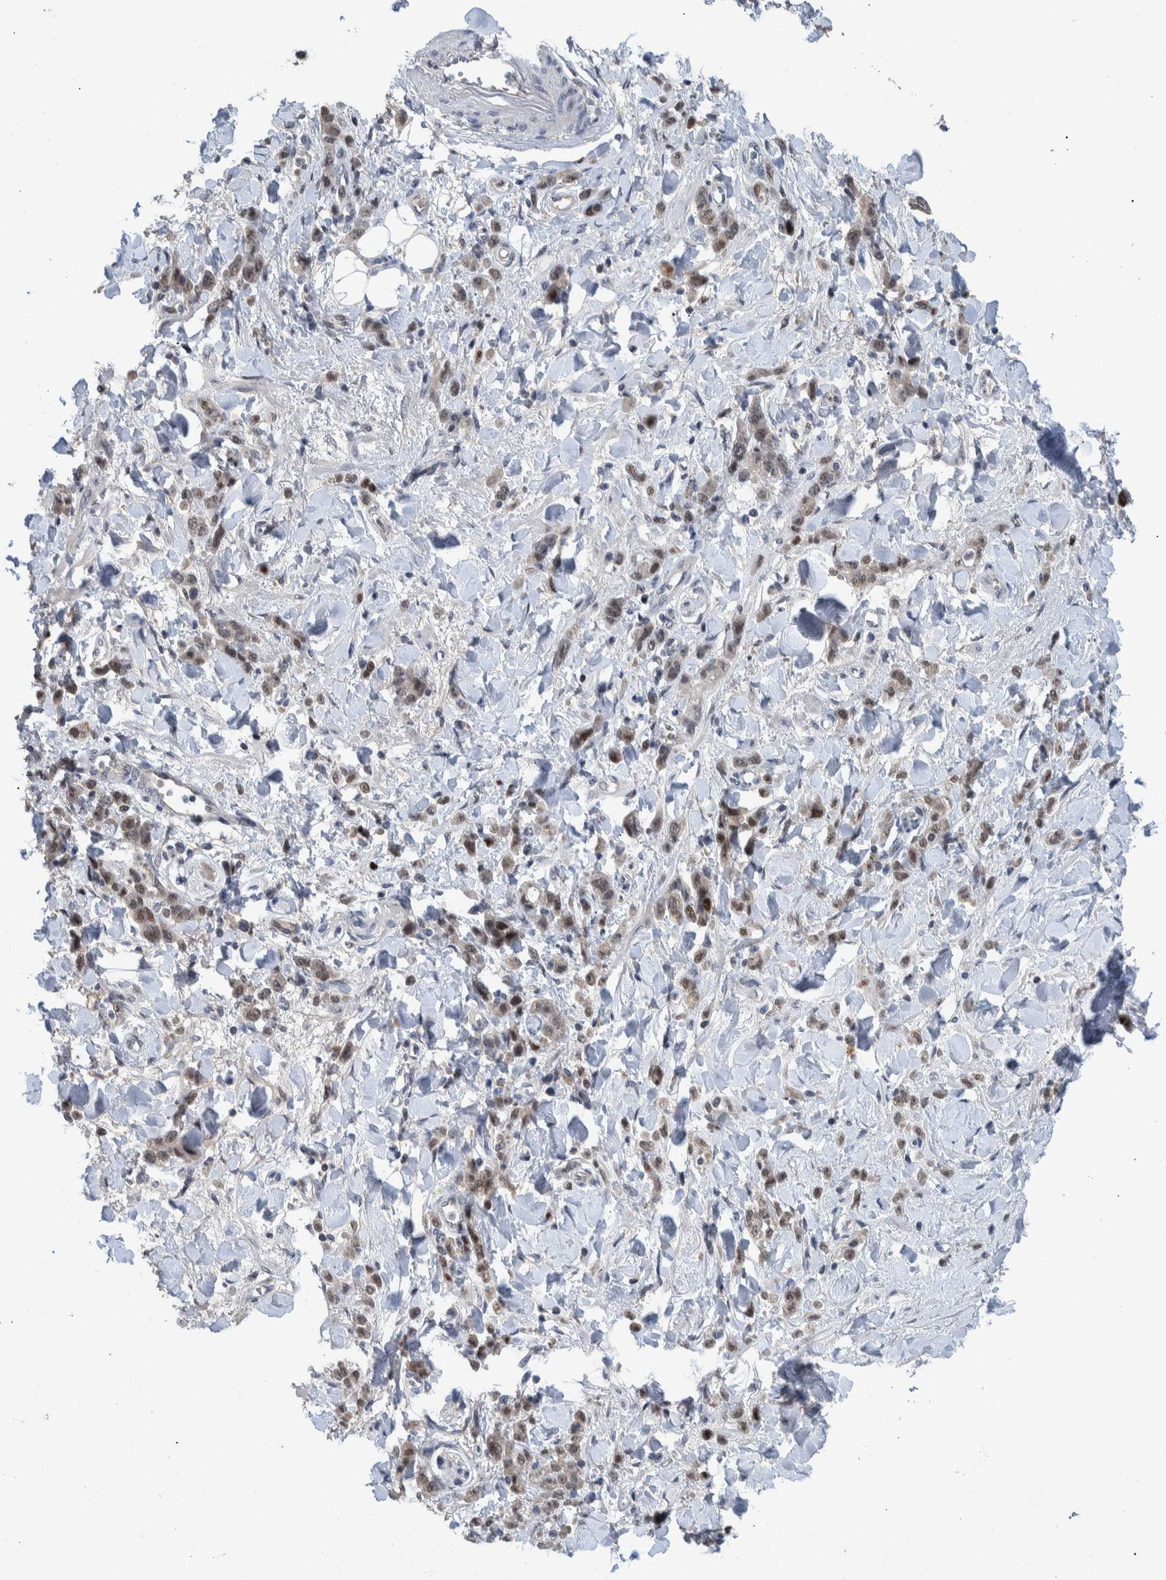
{"staining": {"intensity": "moderate", "quantity": ">75%", "location": "nuclear"}, "tissue": "stomach cancer", "cell_type": "Tumor cells", "image_type": "cancer", "snomed": [{"axis": "morphology", "description": "Normal tissue, NOS"}, {"axis": "morphology", "description": "Adenocarcinoma, NOS"}, {"axis": "topography", "description": "Stomach"}], "caption": "Protein expression by immunohistochemistry (IHC) displays moderate nuclear expression in approximately >75% of tumor cells in stomach cancer. (Stains: DAB in brown, nuclei in blue, Microscopy: brightfield microscopy at high magnification).", "gene": "ESRP1", "patient": {"sex": "male", "age": 82}}